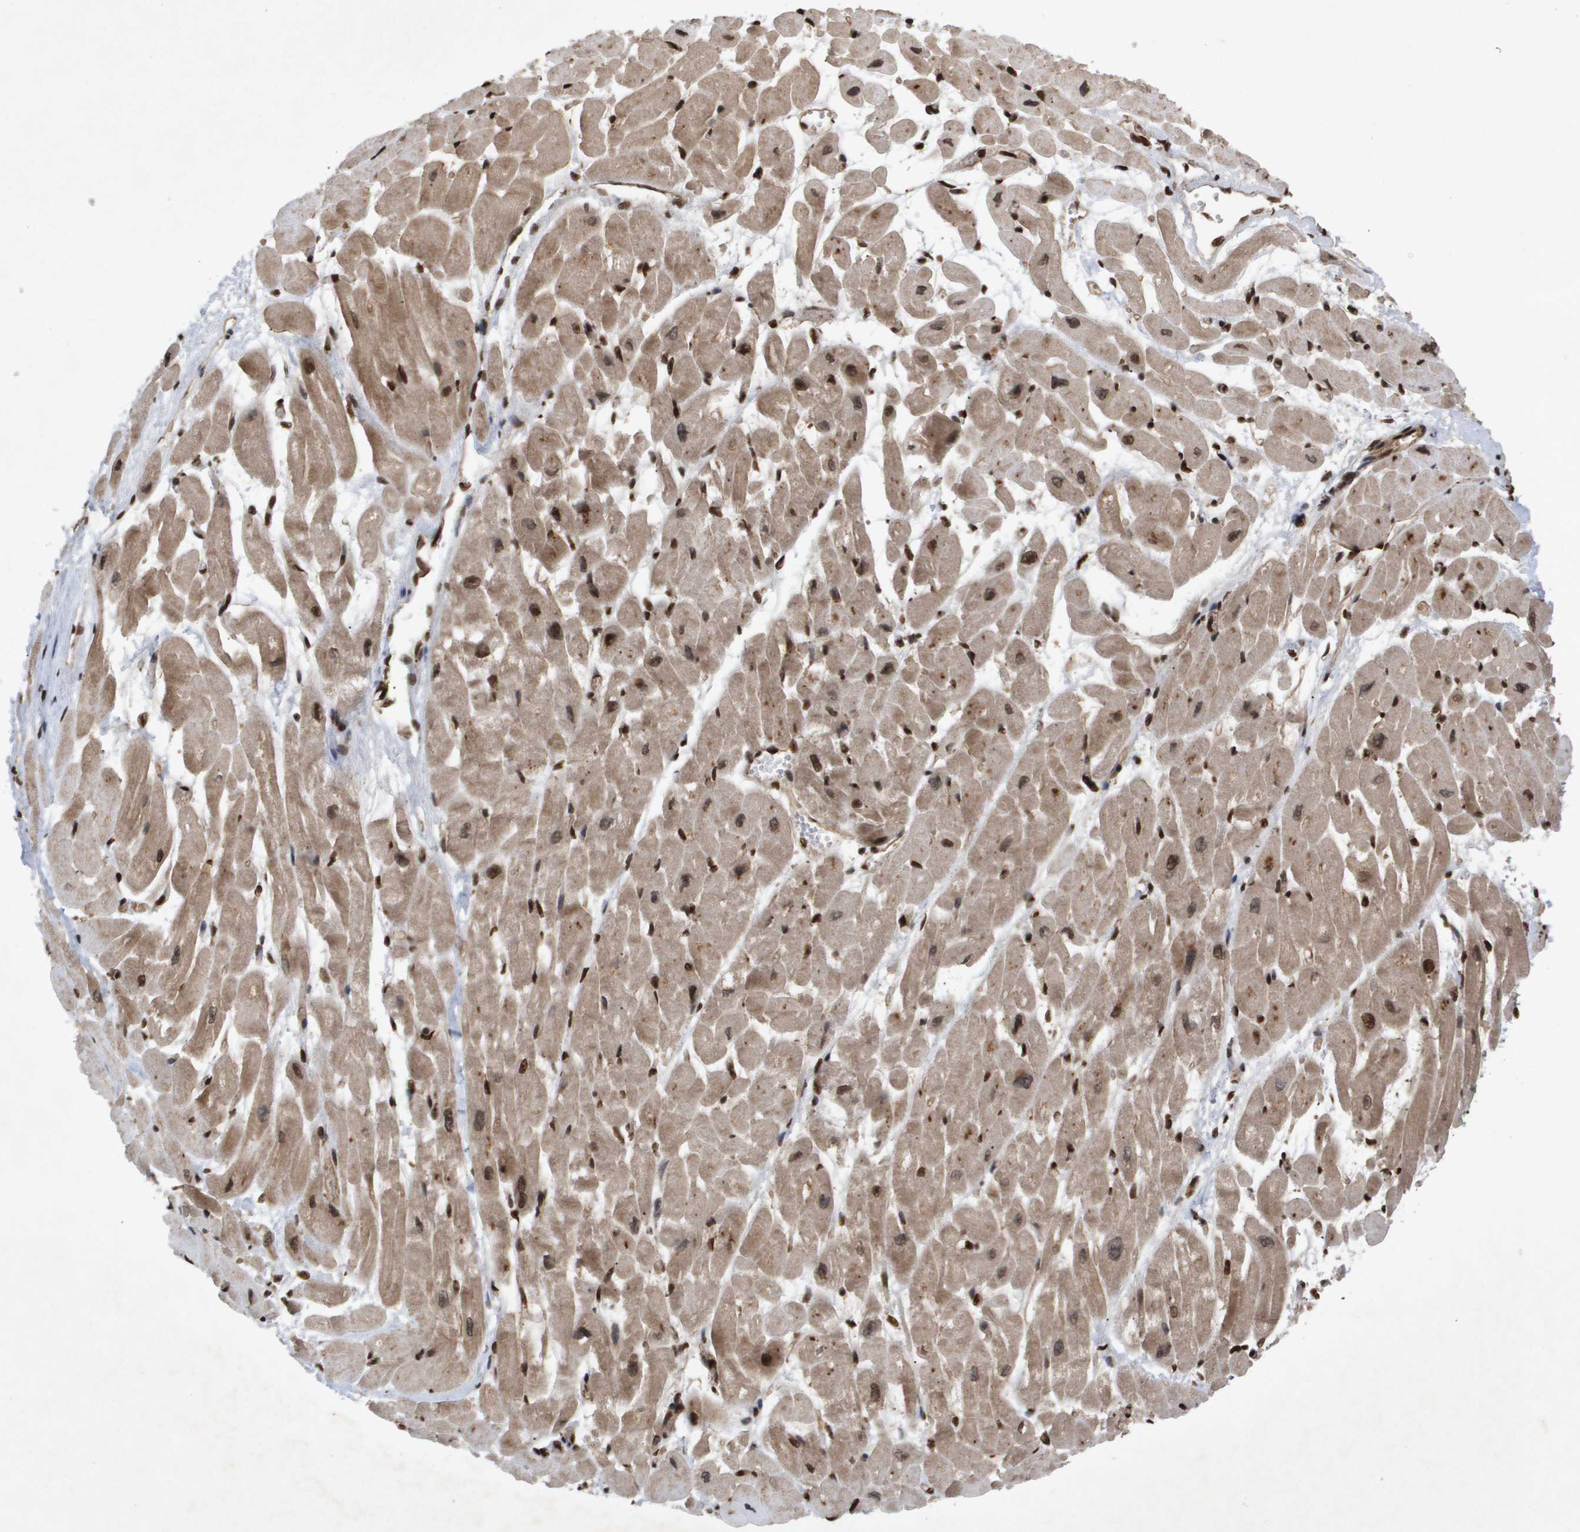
{"staining": {"intensity": "moderate", "quantity": ">75%", "location": "cytoplasmic/membranous,nuclear"}, "tissue": "heart muscle", "cell_type": "Cardiomyocytes", "image_type": "normal", "snomed": [{"axis": "morphology", "description": "Normal tissue, NOS"}, {"axis": "topography", "description": "Heart"}], "caption": "An image of heart muscle stained for a protein demonstrates moderate cytoplasmic/membranous,nuclear brown staining in cardiomyocytes. Immunohistochemistry (ihc) stains the protein of interest in brown and the nuclei are stained blue.", "gene": "HSPA6", "patient": {"sex": "male", "age": 45}}